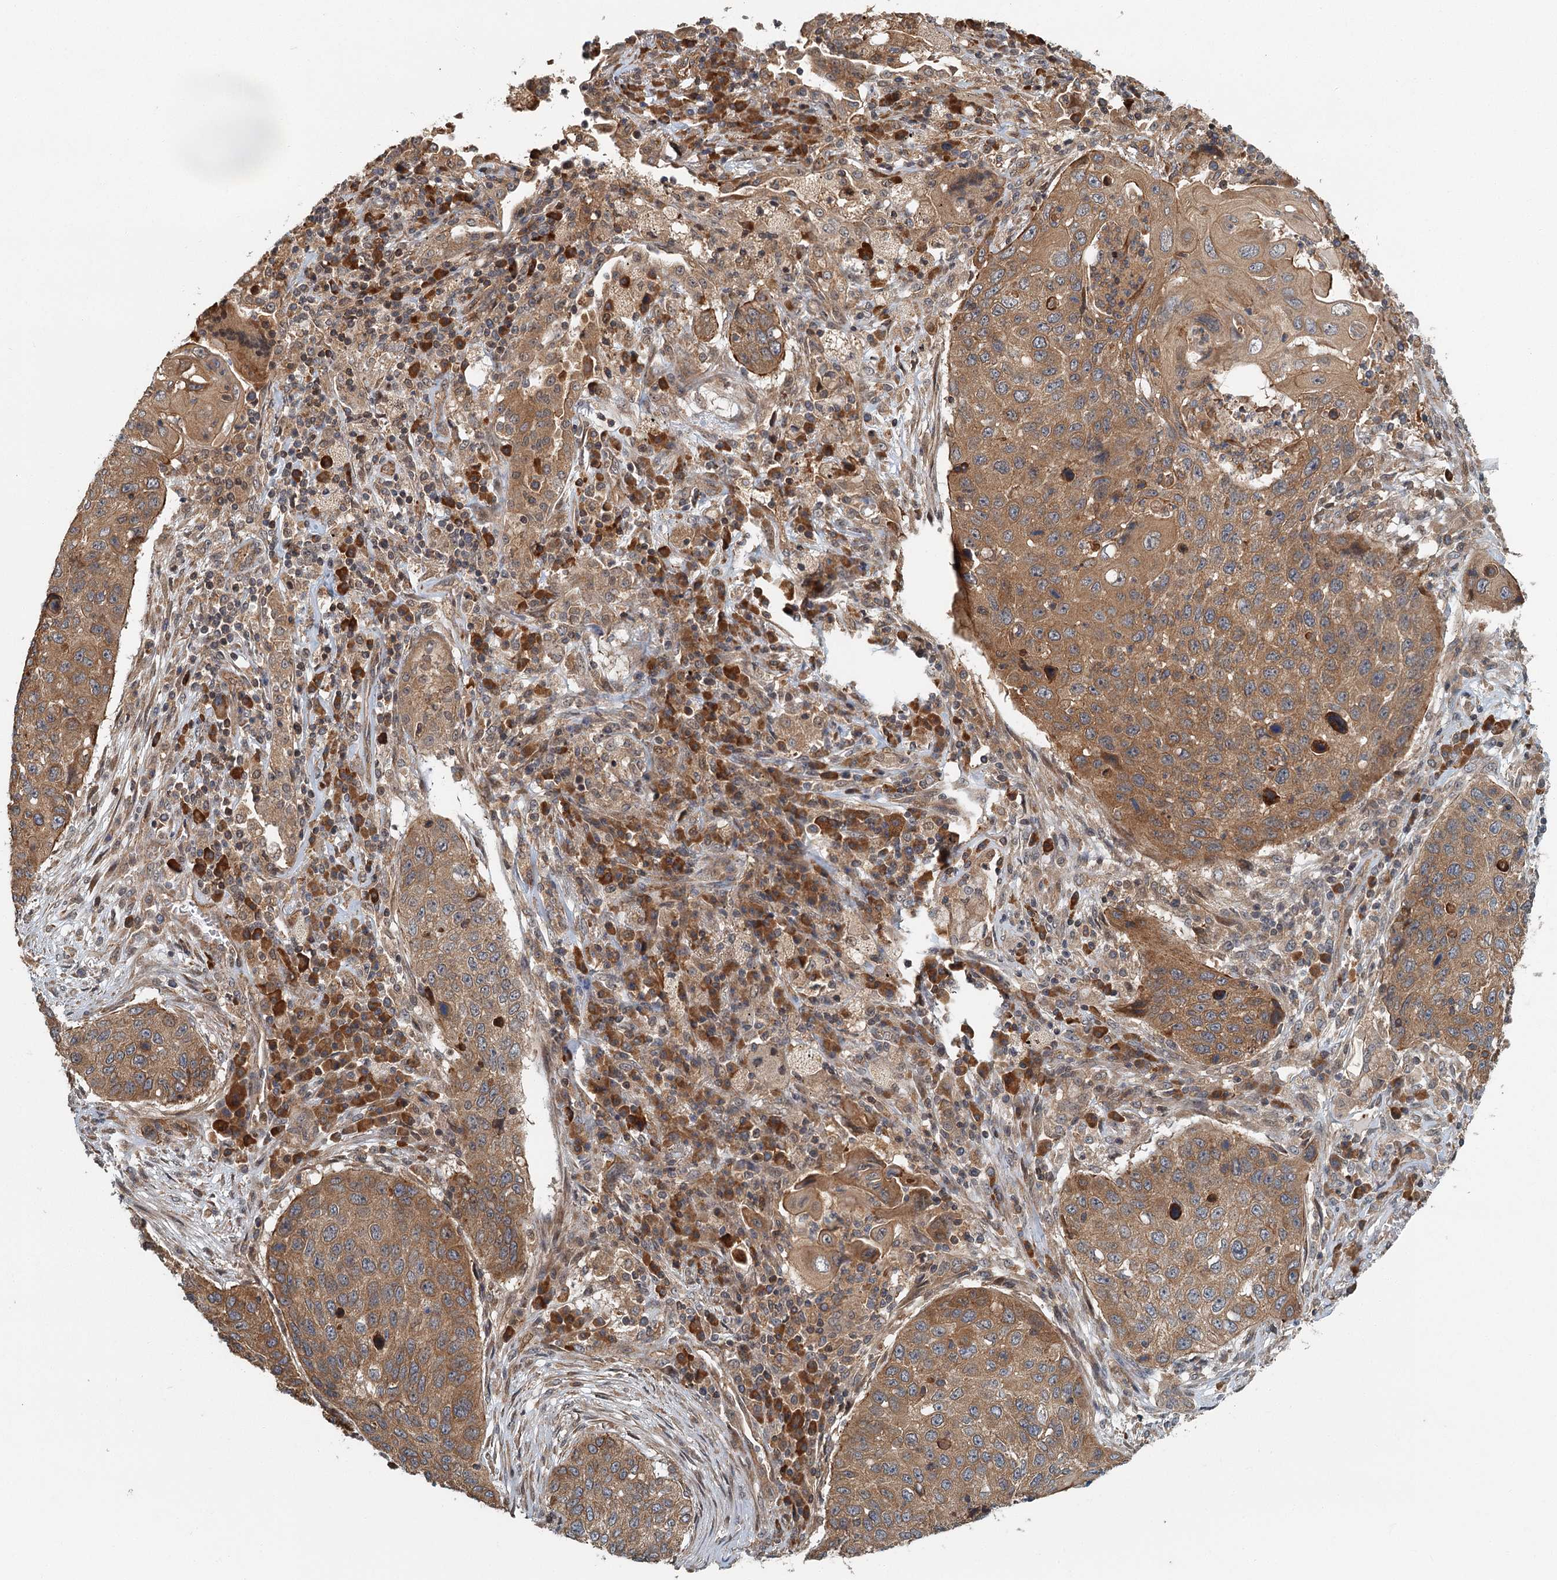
{"staining": {"intensity": "moderate", "quantity": ">75%", "location": "cytoplasmic/membranous"}, "tissue": "lung cancer", "cell_type": "Tumor cells", "image_type": "cancer", "snomed": [{"axis": "morphology", "description": "Squamous cell carcinoma, NOS"}, {"axis": "topography", "description": "Lung"}], "caption": "Protein analysis of lung squamous cell carcinoma tissue displays moderate cytoplasmic/membranous positivity in about >75% of tumor cells. Nuclei are stained in blue.", "gene": "ZNF527", "patient": {"sex": "female", "age": 63}}